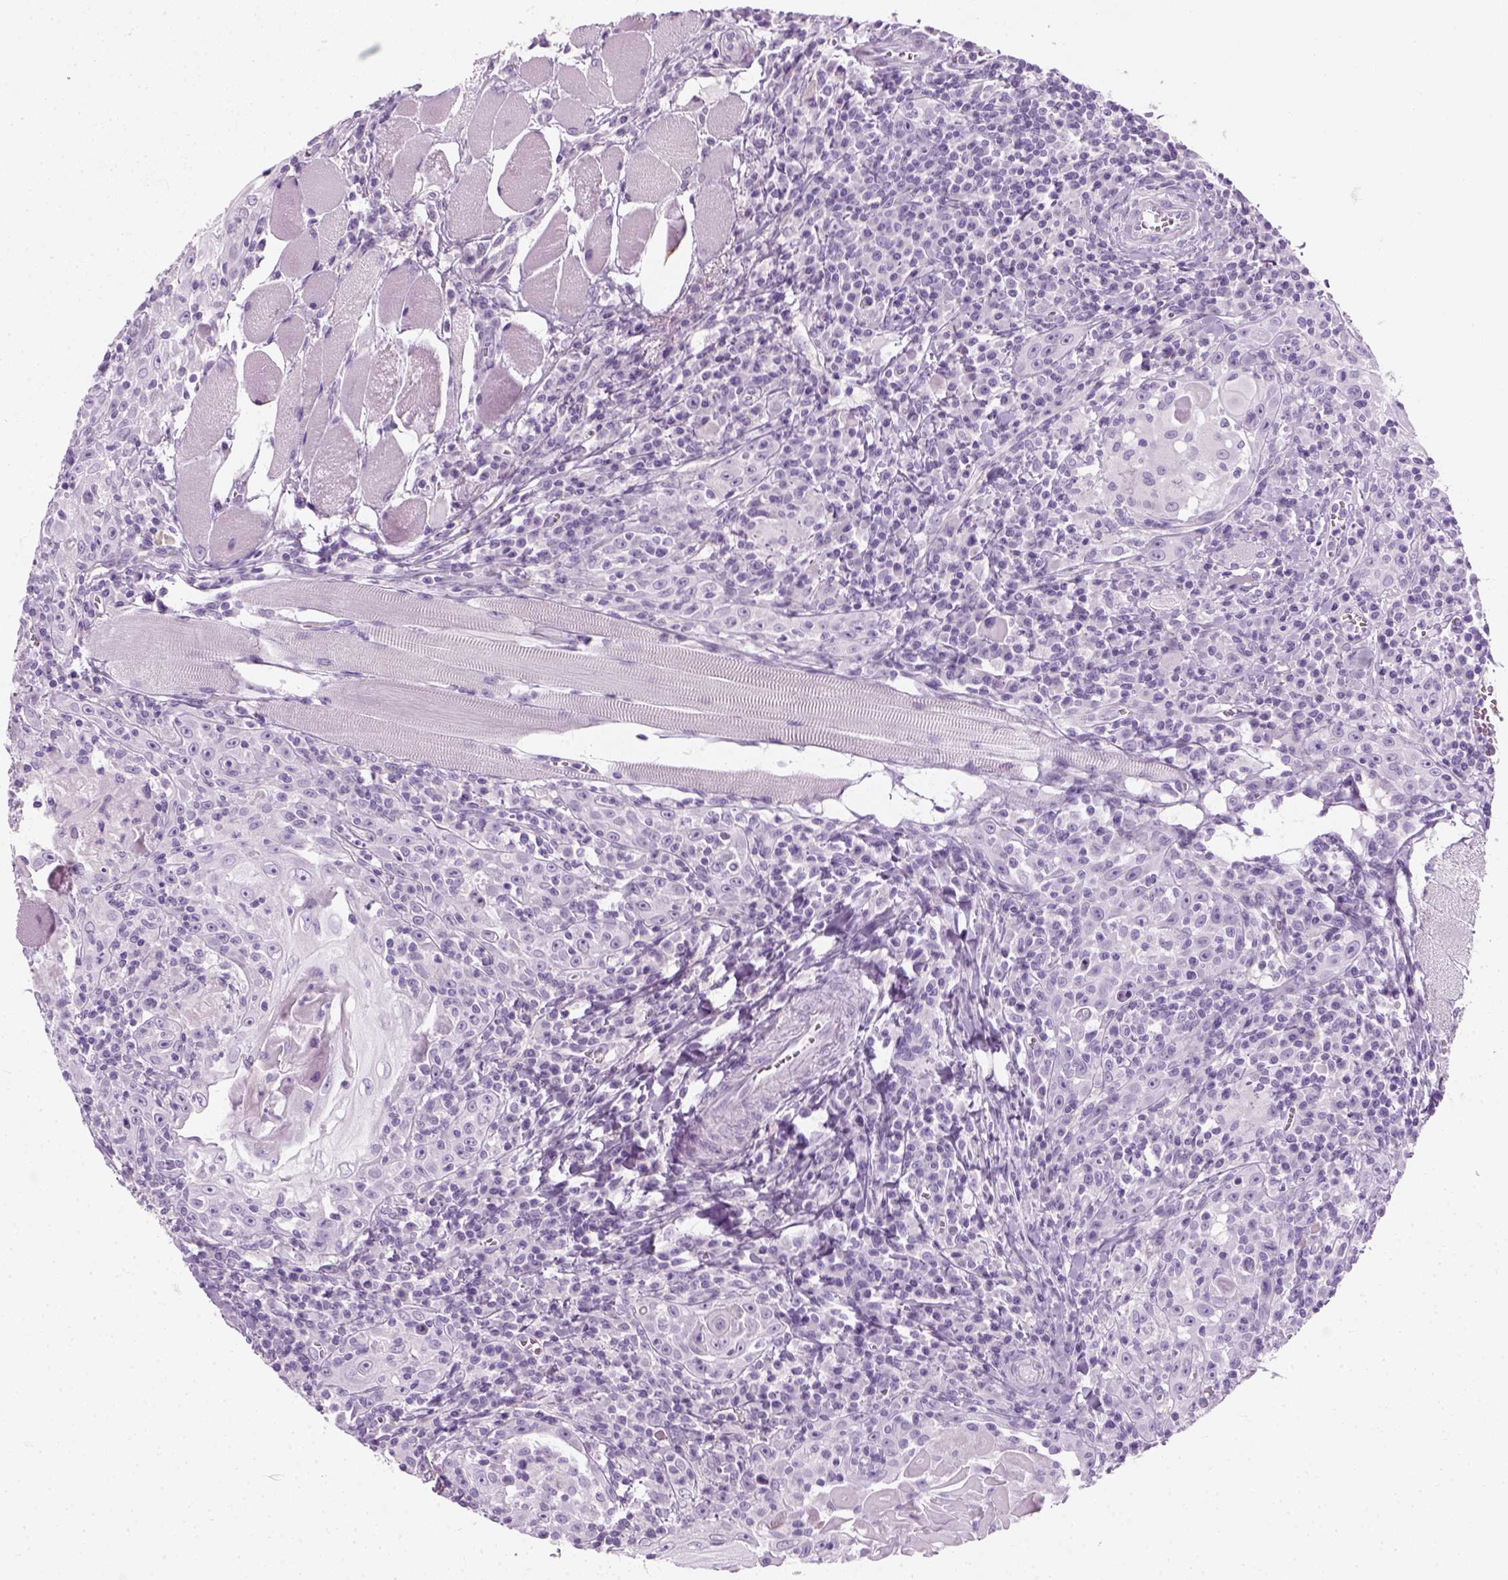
{"staining": {"intensity": "negative", "quantity": "none", "location": "none"}, "tissue": "head and neck cancer", "cell_type": "Tumor cells", "image_type": "cancer", "snomed": [{"axis": "morphology", "description": "Squamous cell carcinoma, NOS"}, {"axis": "topography", "description": "Head-Neck"}], "caption": "Protein analysis of head and neck cancer displays no significant positivity in tumor cells. (Brightfield microscopy of DAB (3,3'-diaminobenzidine) immunohistochemistry (IHC) at high magnification).", "gene": "SLC12A5", "patient": {"sex": "male", "age": 52}}